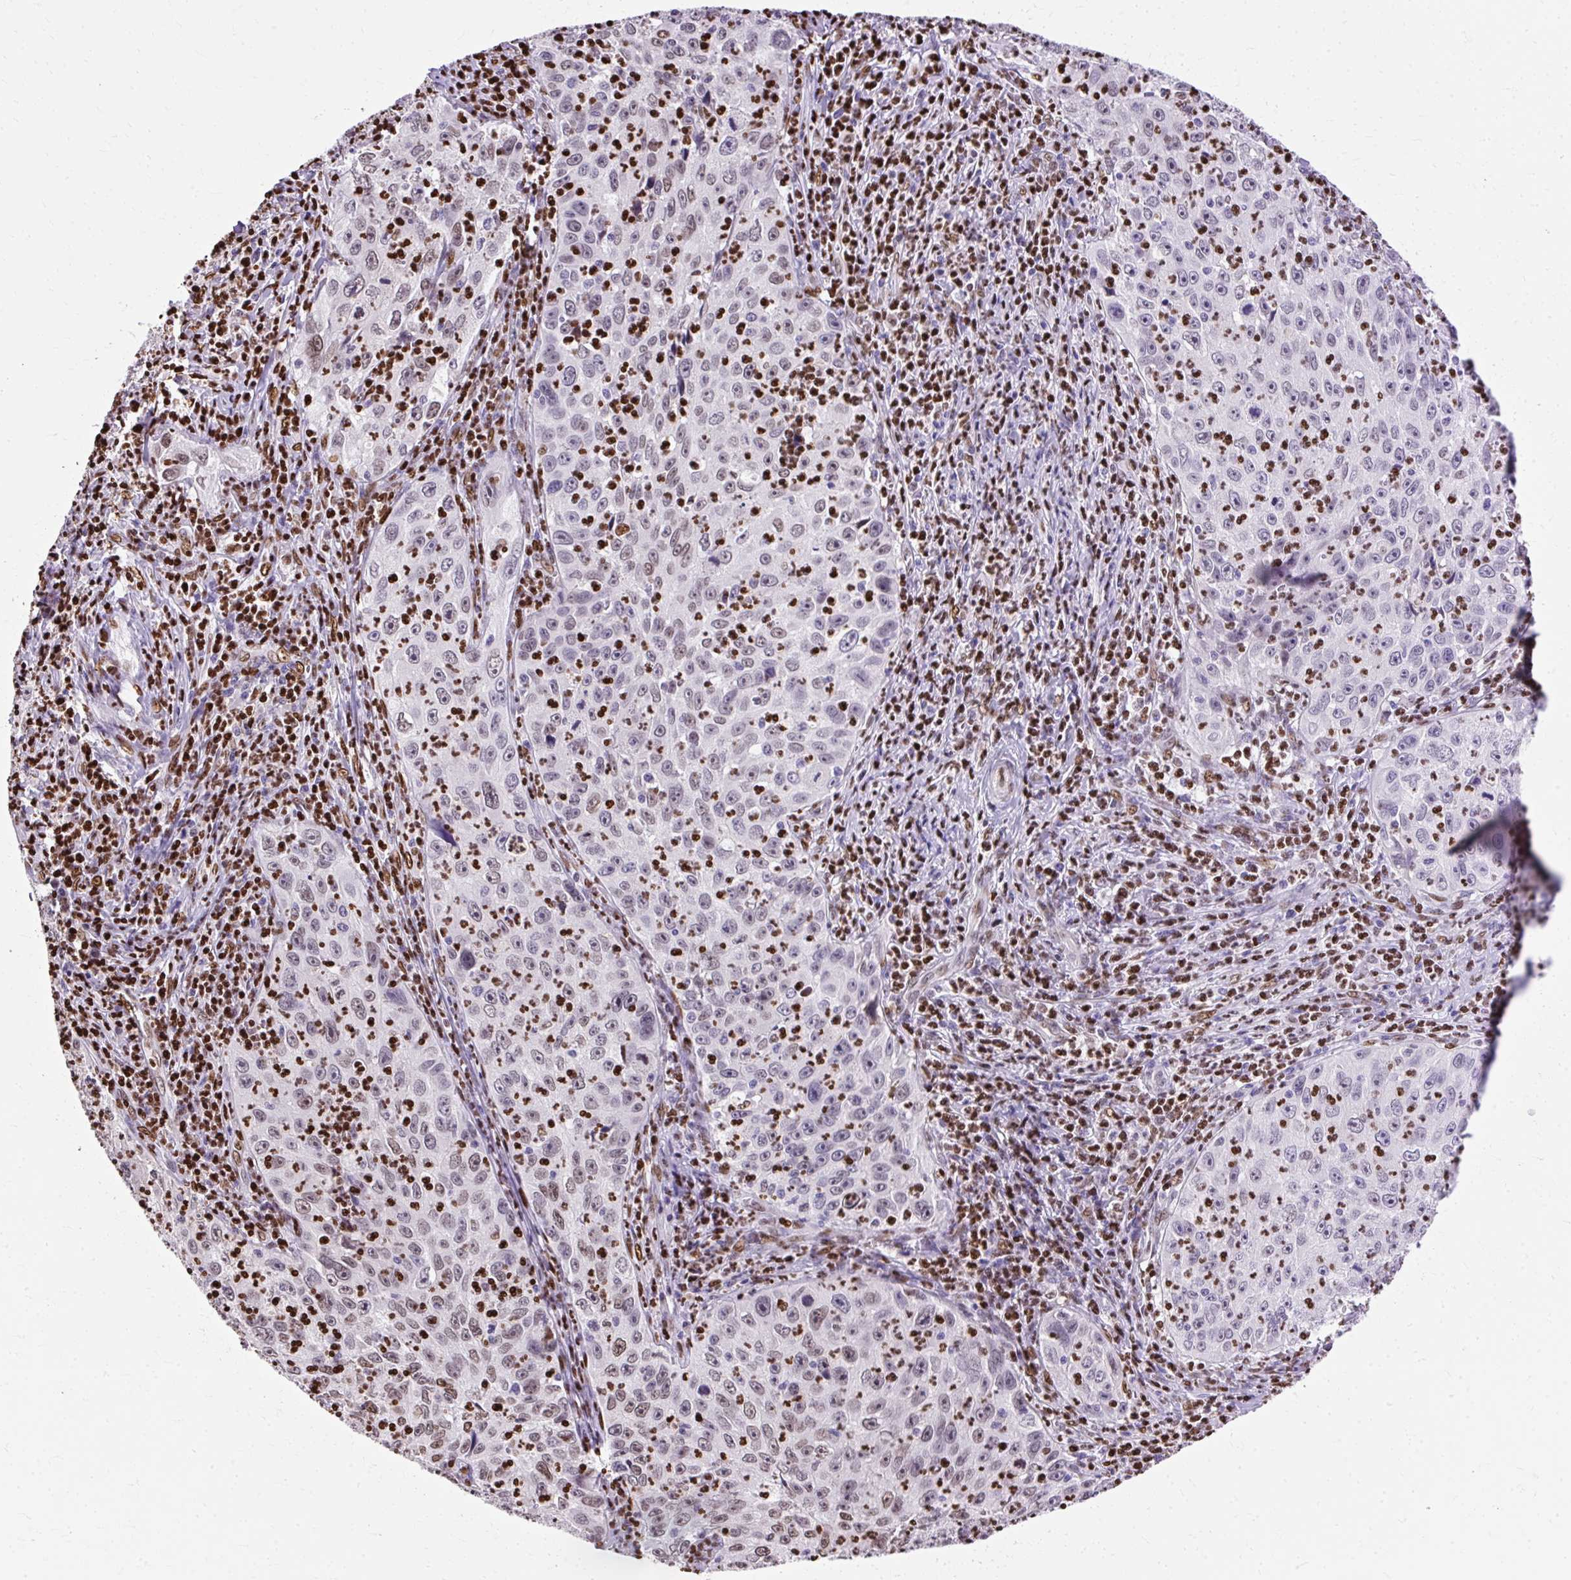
{"staining": {"intensity": "weak", "quantity": "25%-75%", "location": "nuclear"}, "tissue": "cervical cancer", "cell_type": "Tumor cells", "image_type": "cancer", "snomed": [{"axis": "morphology", "description": "Squamous cell carcinoma, NOS"}, {"axis": "topography", "description": "Cervix"}], "caption": "Tumor cells display low levels of weak nuclear positivity in approximately 25%-75% of cells in human cervical cancer (squamous cell carcinoma).", "gene": "TMEM184C", "patient": {"sex": "female", "age": 30}}